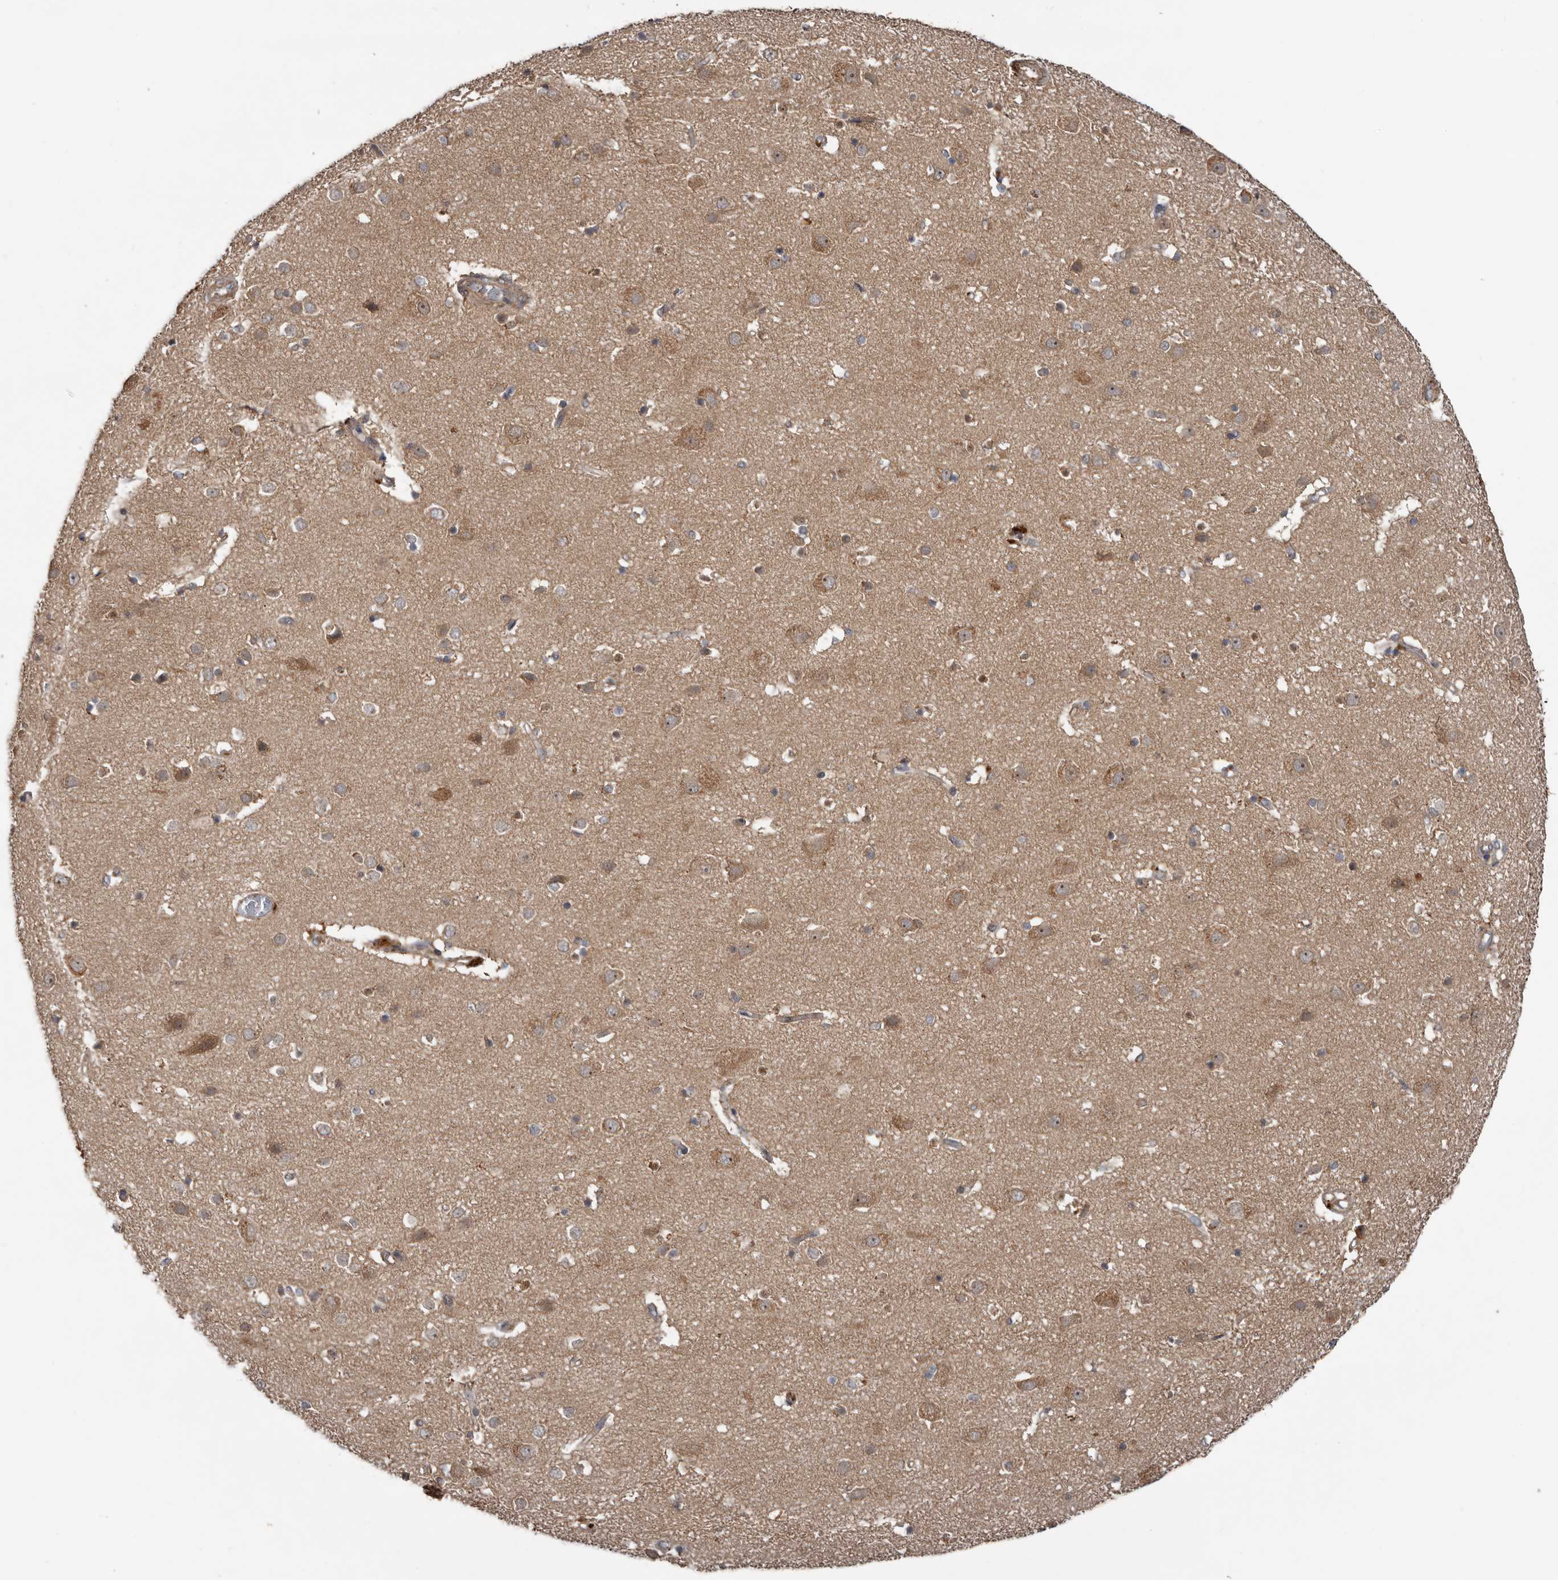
{"staining": {"intensity": "weak", "quantity": ">75%", "location": "cytoplasmic/membranous"}, "tissue": "cerebral cortex", "cell_type": "Endothelial cells", "image_type": "normal", "snomed": [{"axis": "morphology", "description": "Normal tissue, NOS"}, {"axis": "topography", "description": "Cerebral cortex"}], "caption": "Immunohistochemical staining of benign human cerebral cortex demonstrates >75% levels of weak cytoplasmic/membranous protein positivity in about >75% of endothelial cells. (brown staining indicates protein expression, while blue staining denotes nuclei).", "gene": "DNAJB4", "patient": {"sex": "male", "age": 54}}